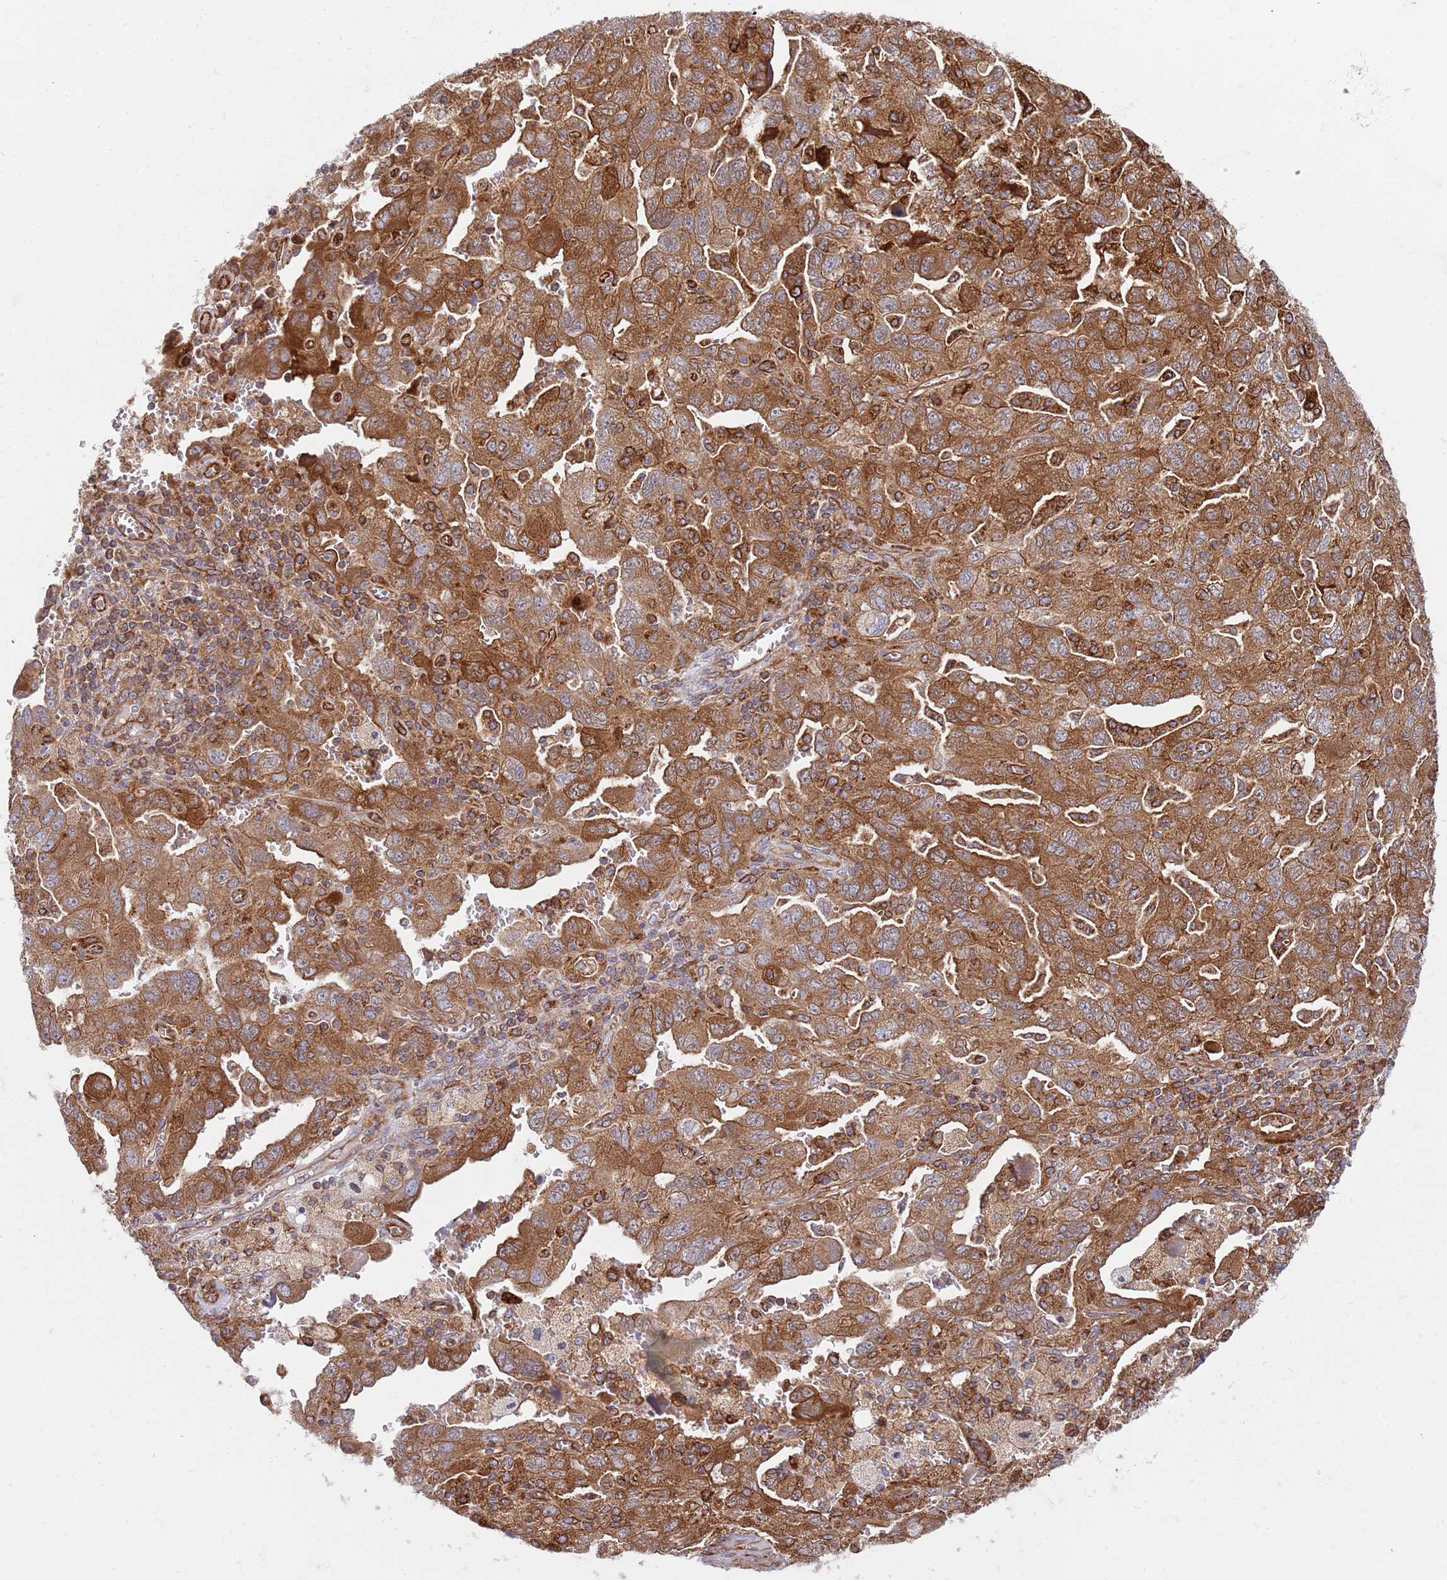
{"staining": {"intensity": "strong", "quantity": ">75%", "location": "cytoplasmic/membranous"}, "tissue": "ovarian cancer", "cell_type": "Tumor cells", "image_type": "cancer", "snomed": [{"axis": "morphology", "description": "Carcinoma, NOS"}, {"axis": "morphology", "description": "Cystadenocarcinoma, serous, NOS"}, {"axis": "topography", "description": "Ovary"}], "caption": "Ovarian cancer (serous cystadenocarcinoma) stained with DAB IHC displays high levels of strong cytoplasmic/membranous staining in approximately >75% of tumor cells. Nuclei are stained in blue.", "gene": "ZMYM5", "patient": {"sex": "female", "age": 69}}